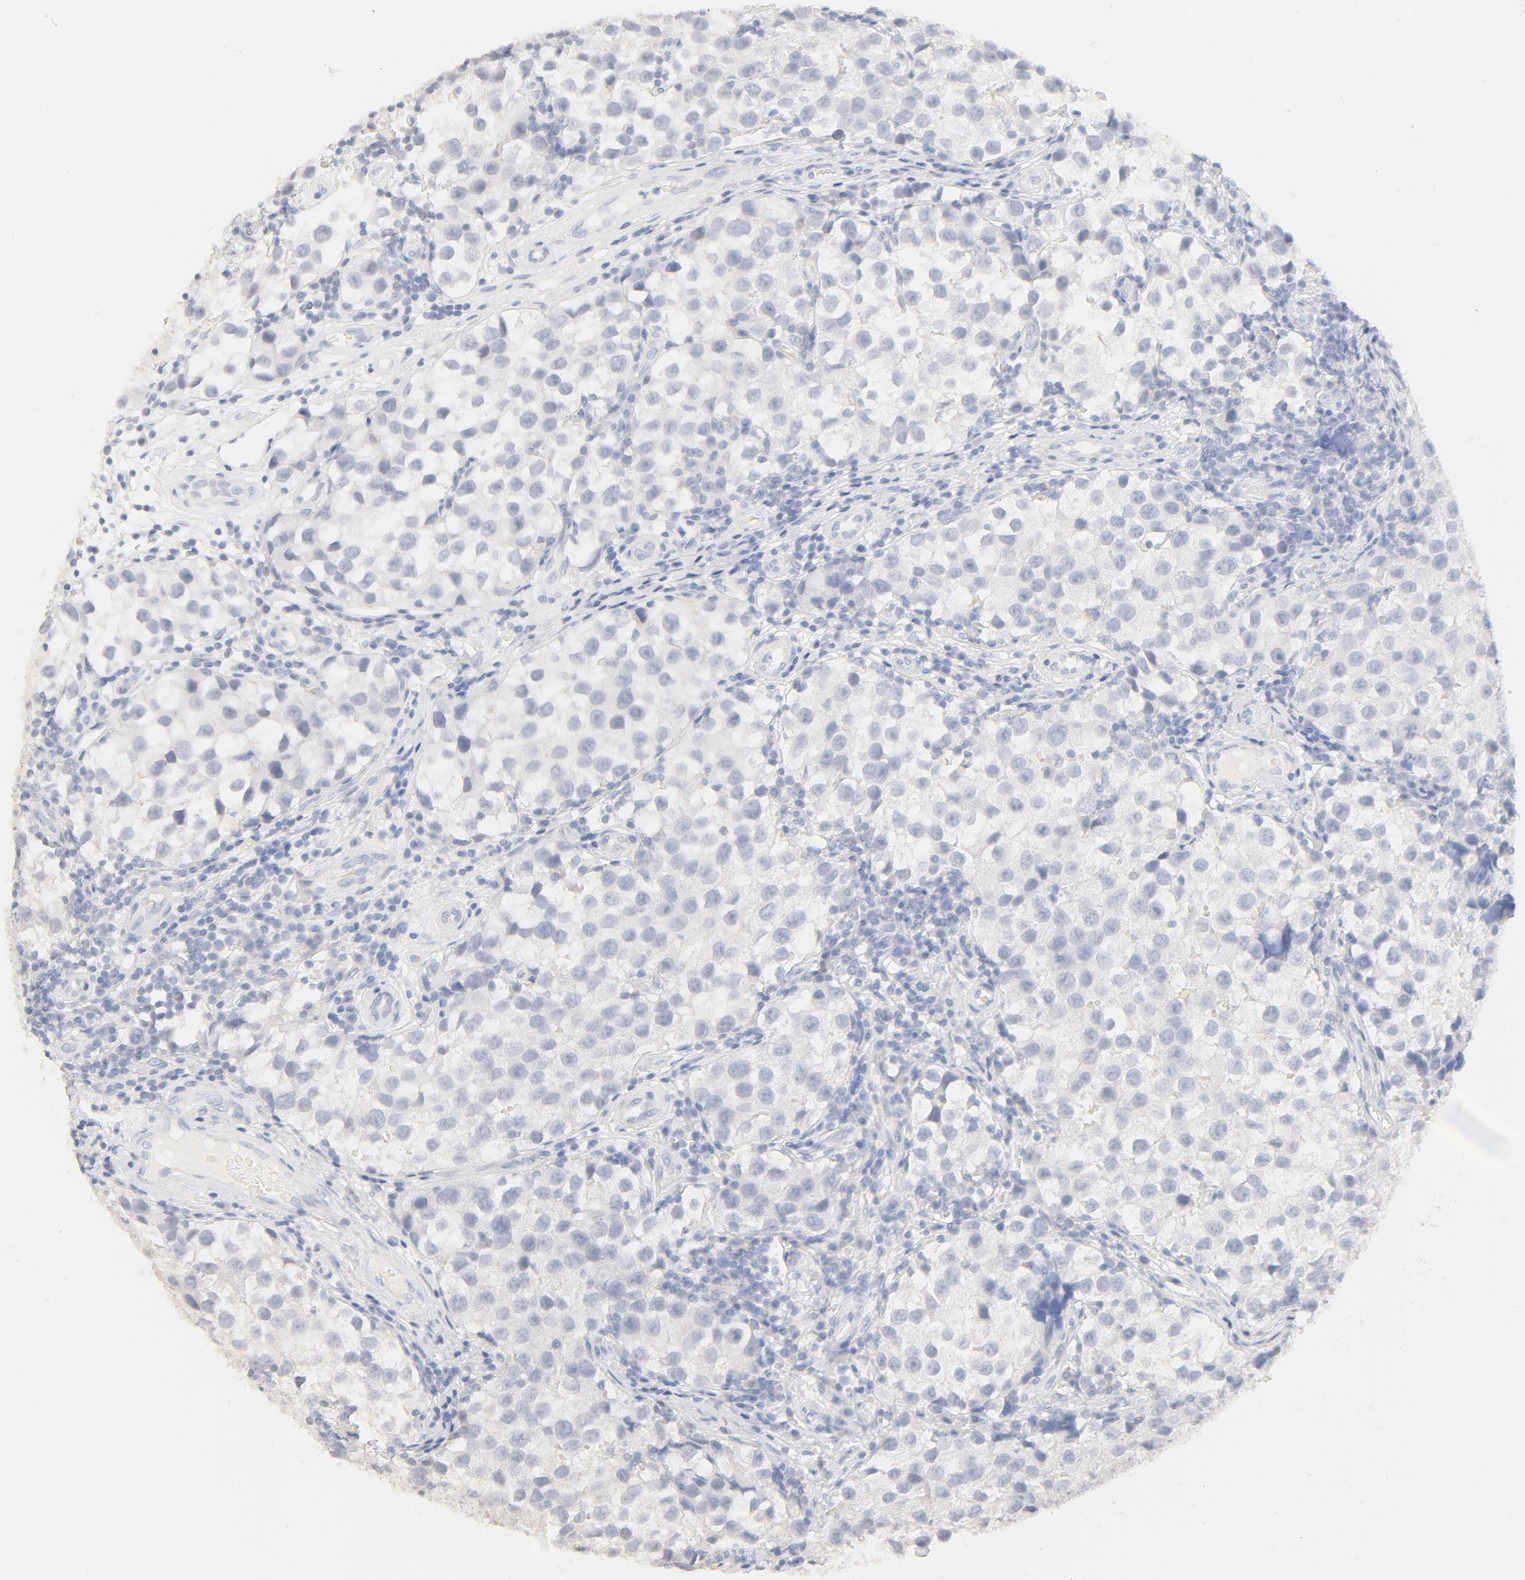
{"staining": {"intensity": "negative", "quantity": "none", "location": "none"}, "tissue": "testis cancer", "cell_type": "Tumor cells", "image_type": "cancer", "snomed": [{"axis": "morphology", "description": "Seminoma, NOS"}, {"axis": "topography", "description": "Testis"}], "caption": "A photomicrograph of seminoma (testis) stained for a protein displays no brown staining in tumor cells.", "gene": "FCGBP", "patient": {"sex": "male", "age": 39}}